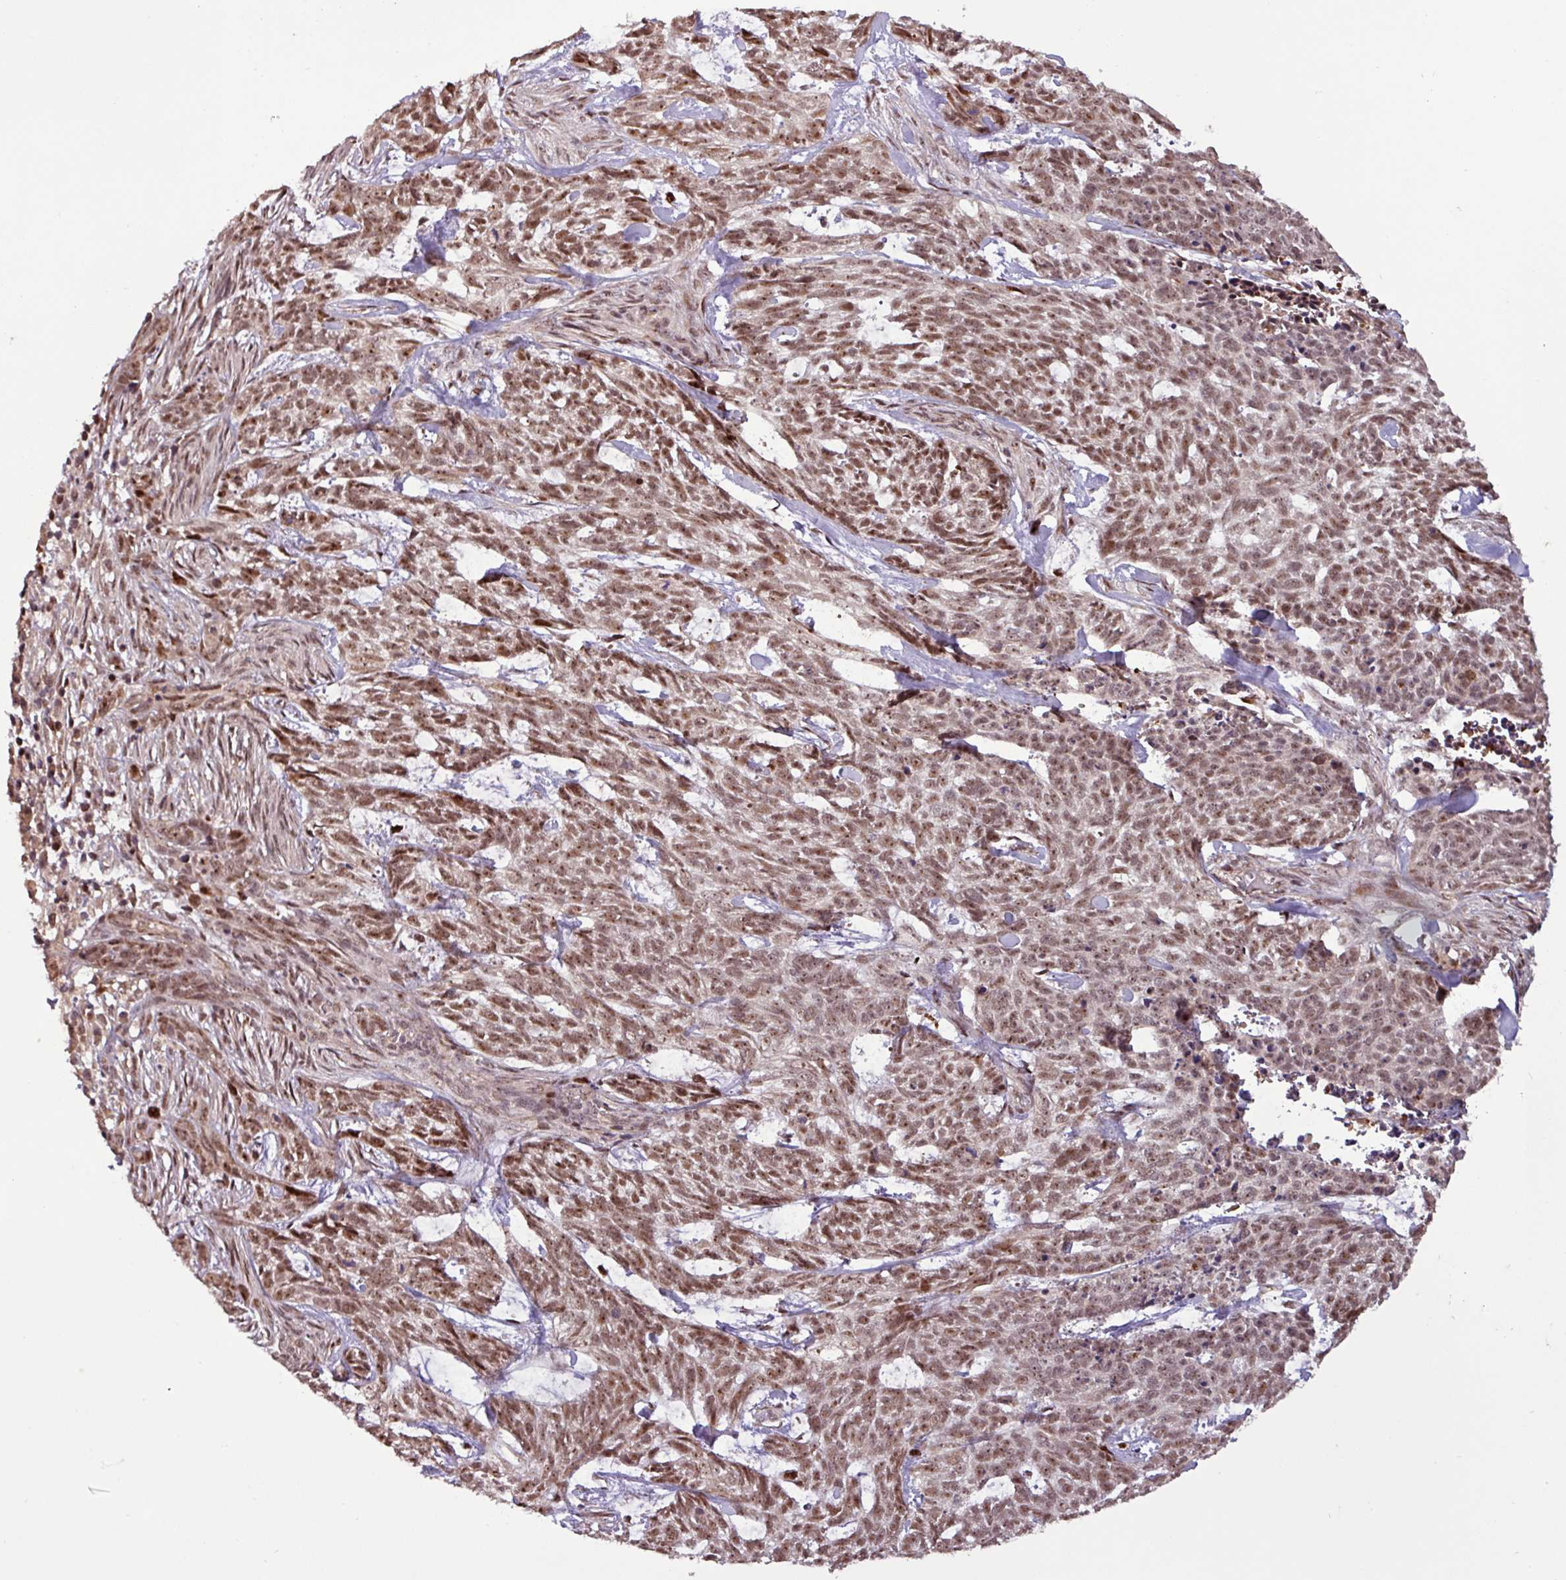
{"staining": {"intensity": "moderate", "quantity": ">75%", "location": "nuclear"}, "tissue": "skin cancer", "cell_type": "Tumor cells", "image_type": "cancer", "snomed": [{"axis": "morphology", "description": "Basal cell carcinoma"}, {"axis": "topography", "description": "Skin"}], "caption": "Skin basal cell carcinoma tissue displays moderate nuclear staining in about >75% of tumor cells", "gene": "SLC22A24", "patient": {"sex": "female", "age": 93}}